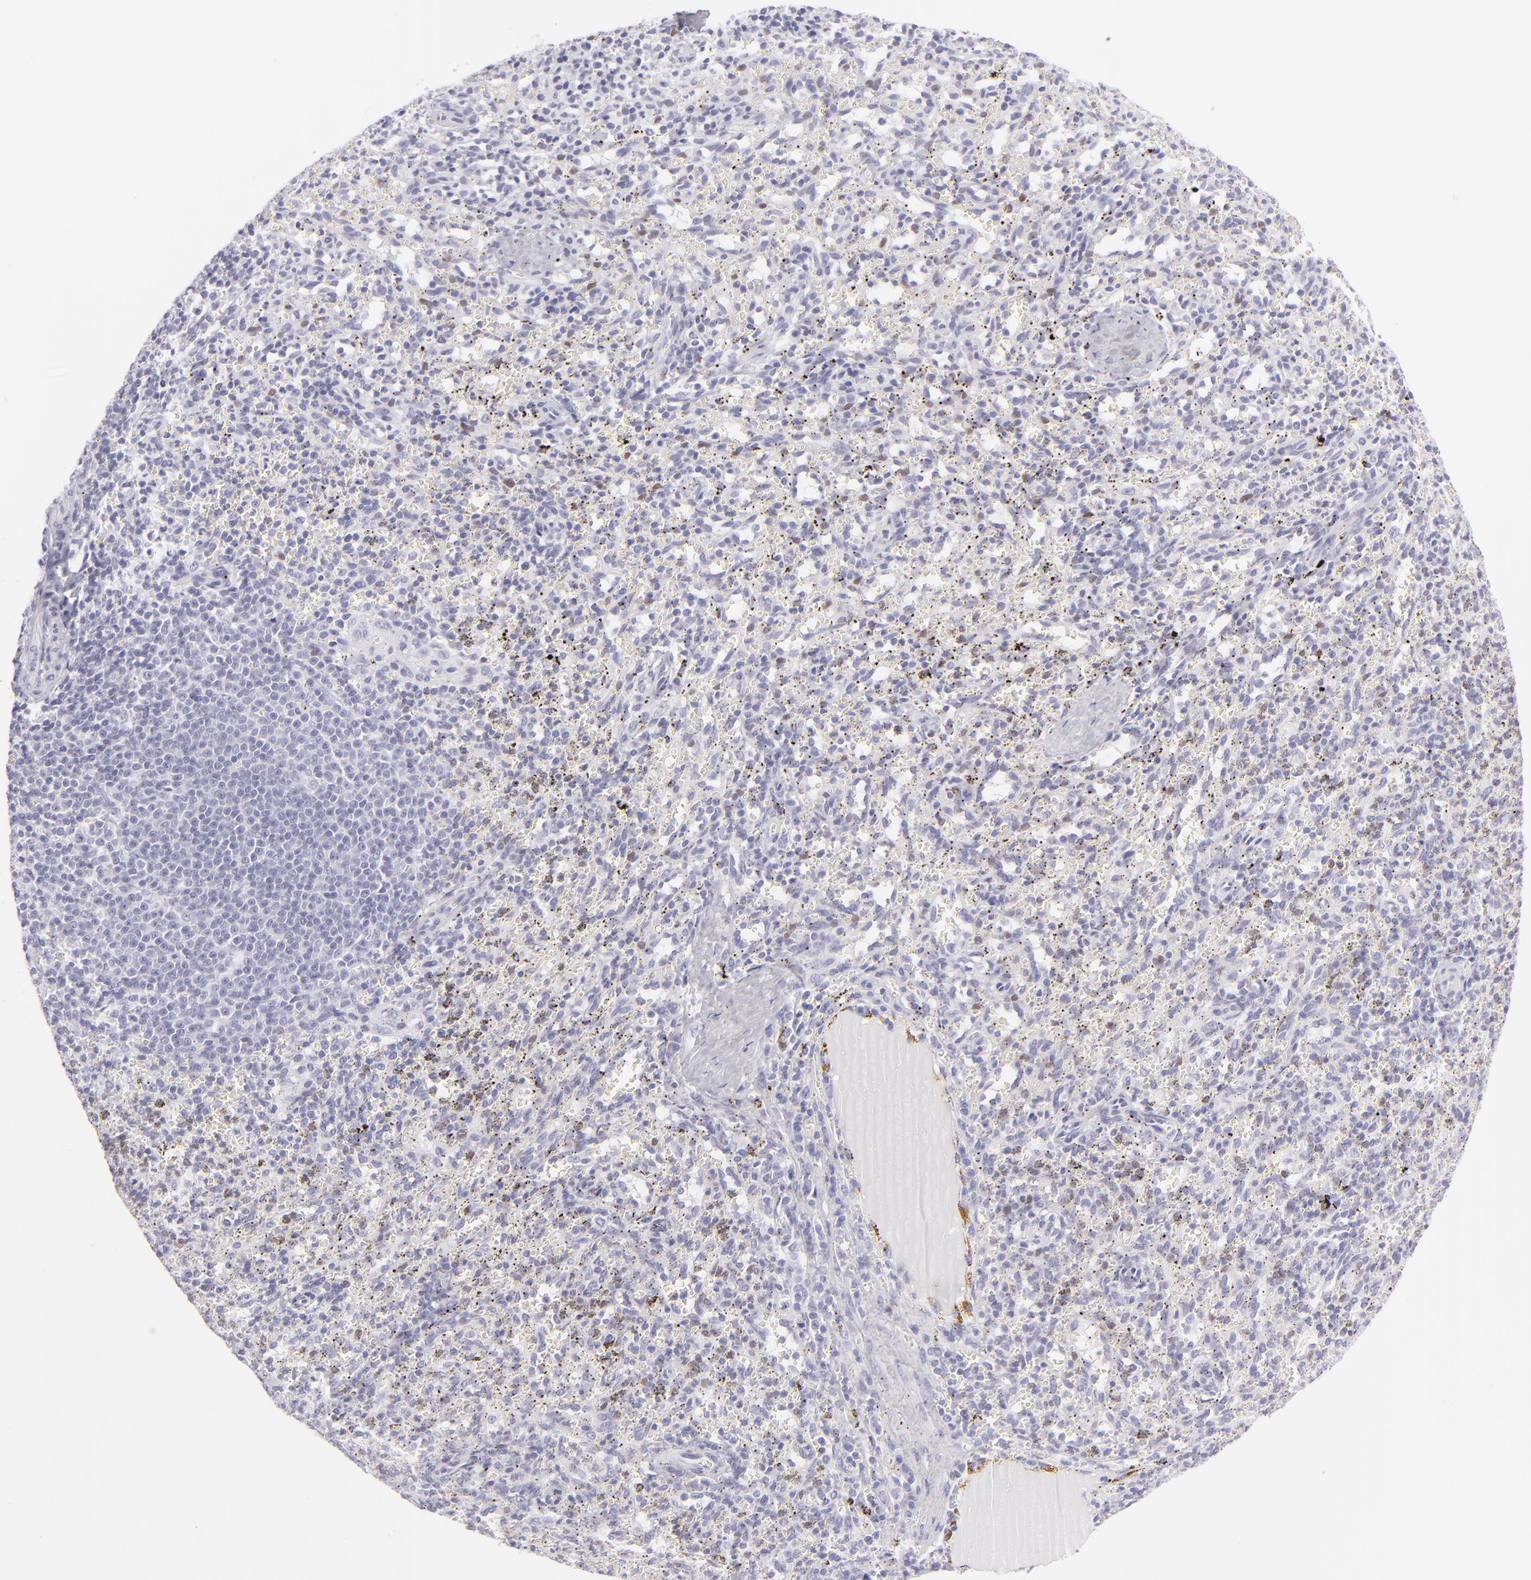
{"staining": {"intensity": "negative", "quantity": "none", "location": "none"}, "tissue": "spleen", "cell_type": "Cells in red pulp", "image_type": "normal", "snomed": [{"axis": "morphology", "description": "Normal tissue, NOS"}, {"axis": "topography", "description": "Spleen"}], "caption": "Cells in red pulp are negative for brown protein staining in unremarkable spleen. (DAB immunohistochemistry, high magnification).", "gene": "DLG4", "patient": {"sex": "female", "age": 10}}